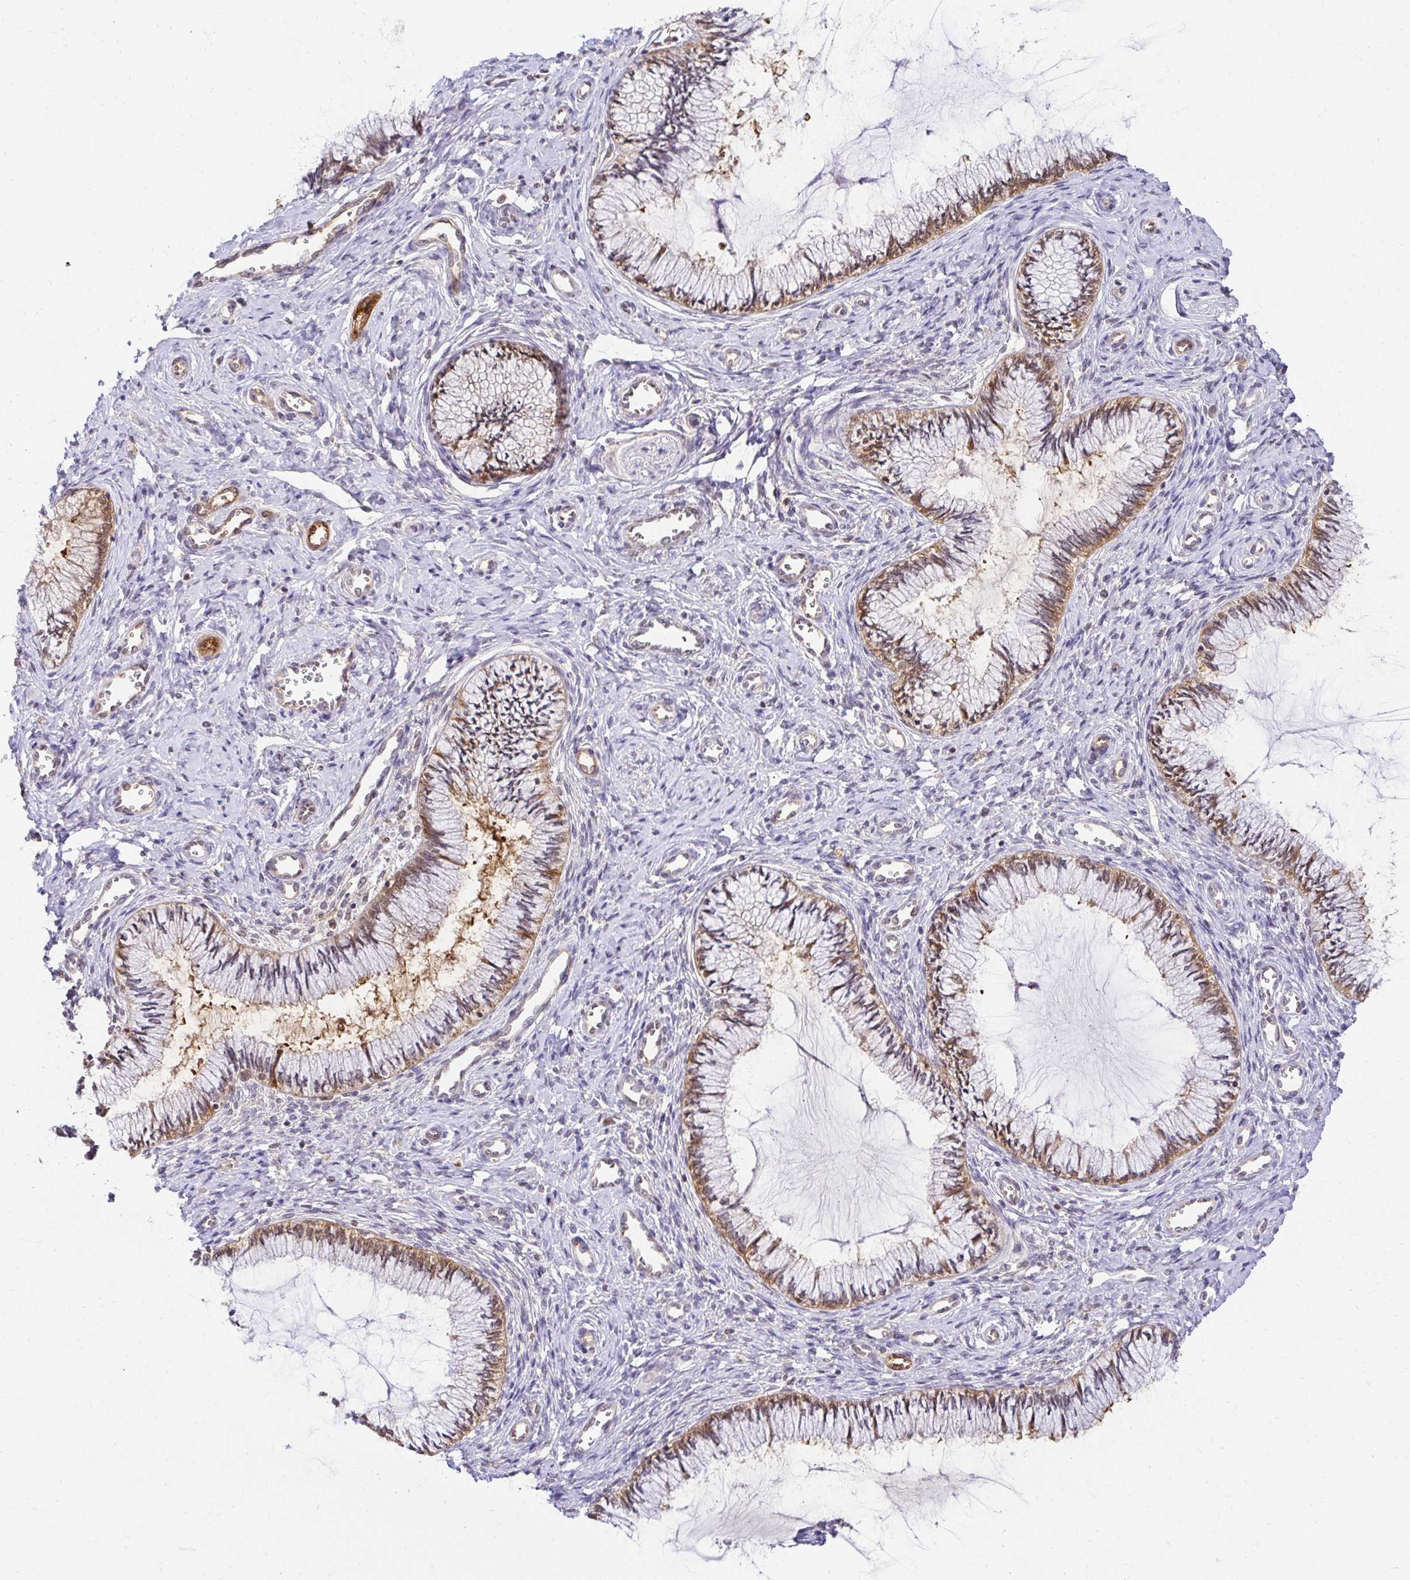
{"staining": {"intensity": "moderate", "quantity": "25%-75%", "location": "cytoplasmic/membranous,nuclear"}, "tissue": "cervix", "cell_type": "Glandular cells", "image_type": "normal", "snomed": [{"axis": "morphology", "description": "Normal tissue, NOS"}, {"axis": "topography", "description": "Cervix"}], "caption": "Immunohistochemistry (DAB (3,3'-diaminobenzidine)) staining of unremarkable human cervix reveals moderate cytoplasmic/membranous,nuclear protein staining in about 25%-75% of glandular cells. (DAB IHC, brown staining for protein, blue staining for nuclei).", "gene": "PSMA4", "patient": {"sex": "female", "age": 24}}